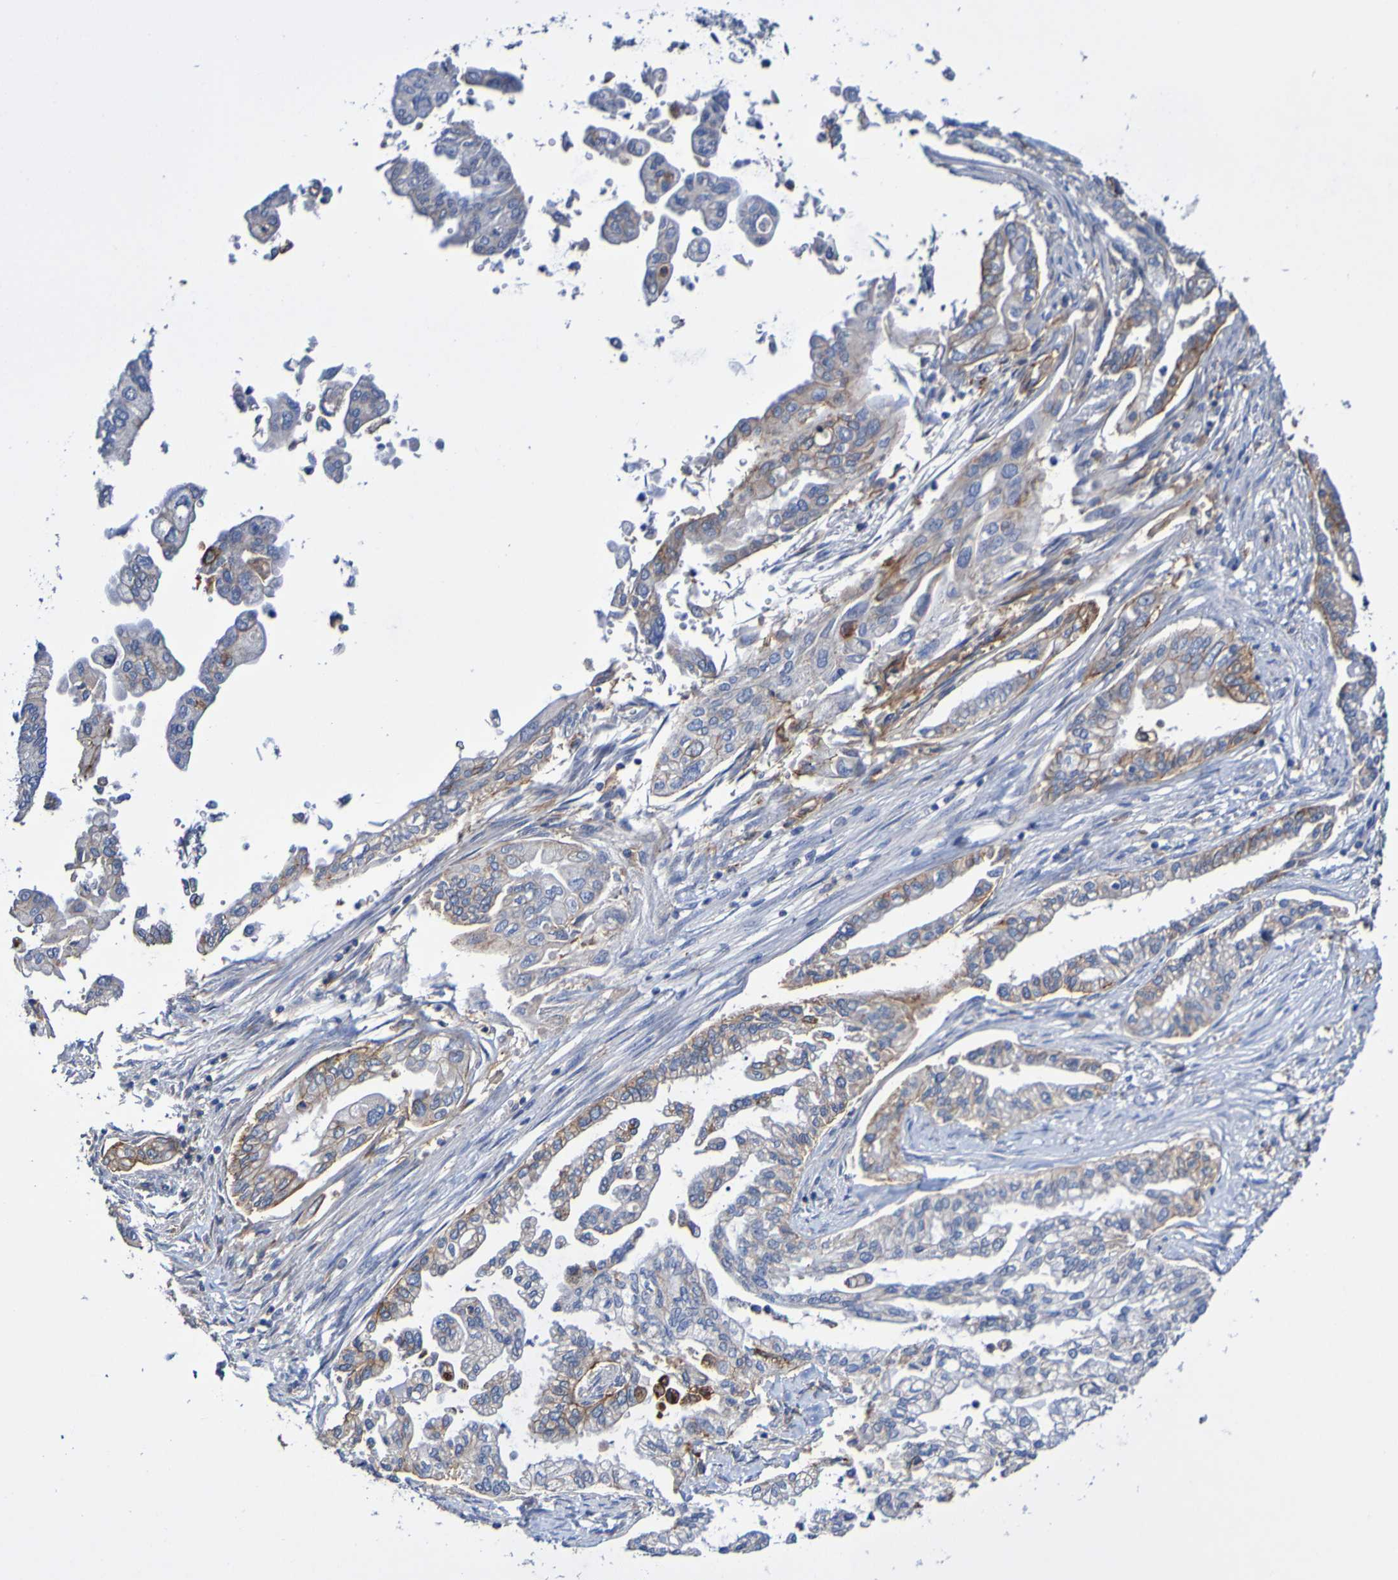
{"staining": {"intensity": "moderate", "quantity": "25%-75%", "location": "cytoplasmic/membranous"}, "tissue": "pancreatic cancer", "cell_type": "Tumor cells", "image_type": "cancer", "snomed": [{"axis": "morphology", "description": "Normal tissue, NOS"}, {"axis": "topography", "description": "Pancreas"}], "caption": "IHC (DAB (3,3'-diaminobenzidine)) staining of pancreatic cancer demonstrates moderate cytoplasmic/membranous protein staining in about 25%-75% of tumor cells.", "gene": "SLC3A2", "patient": {"sex": "male", "age": 42}}